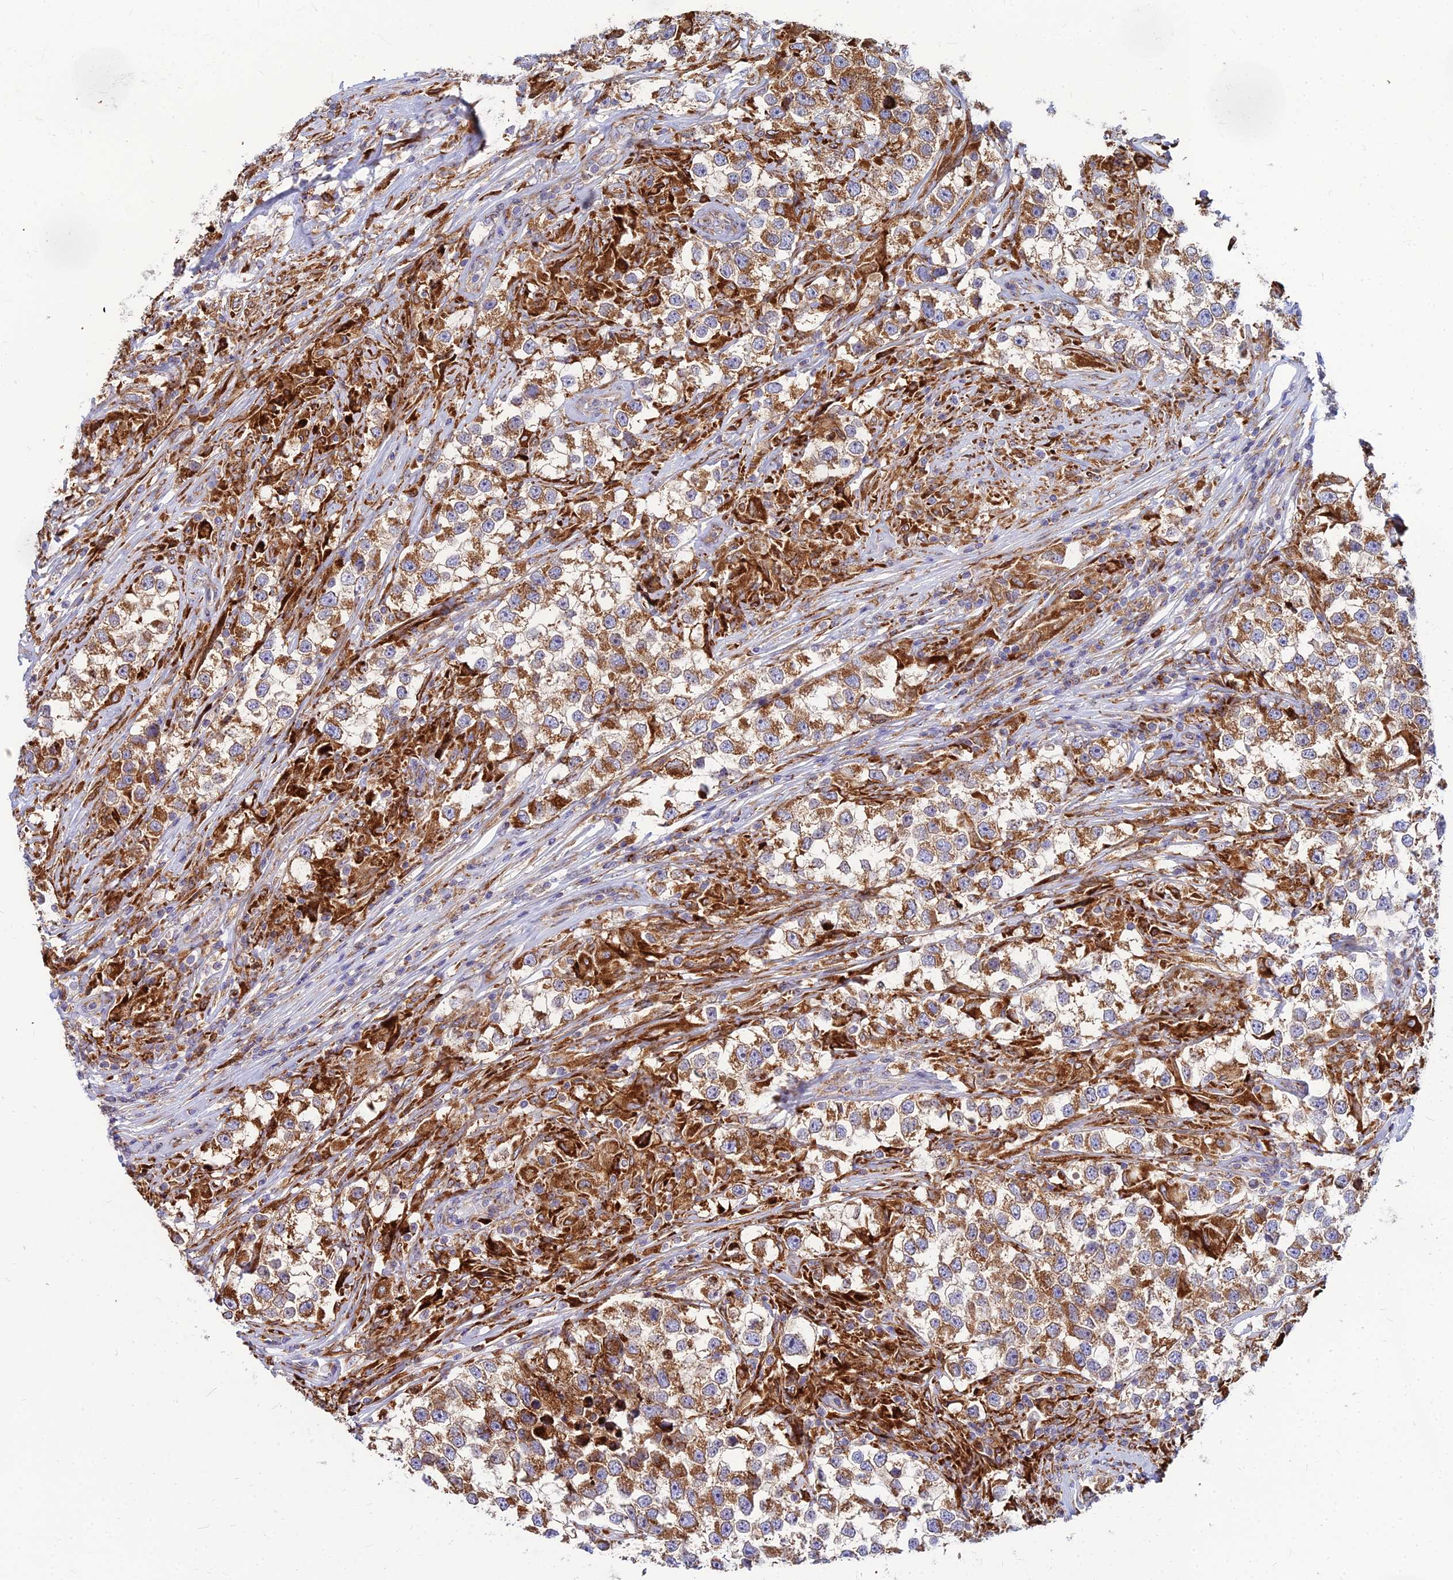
{"staining": {"intensity": "moderate", "quantity": ">75%", "location": "cytoplasmic/membranous"}, "tissue": "testis cancer", "cell_type": "Tumor cells", "image_type": "cancer", "snomed": [{"axis": "morphology", "description": "Seminoma, NOS"}, {"axis": "topography", "description": "Testis"}], "caption": "A high-resolution image shows immunohistochemistry (IHC) staining of seminoma (testis), which exhibits moderate cytoplasmic/membranous expression in approximately >75% of tumor cells.", "gene": "CCT6B", "patient": {"sex": "male", "age": 46}}